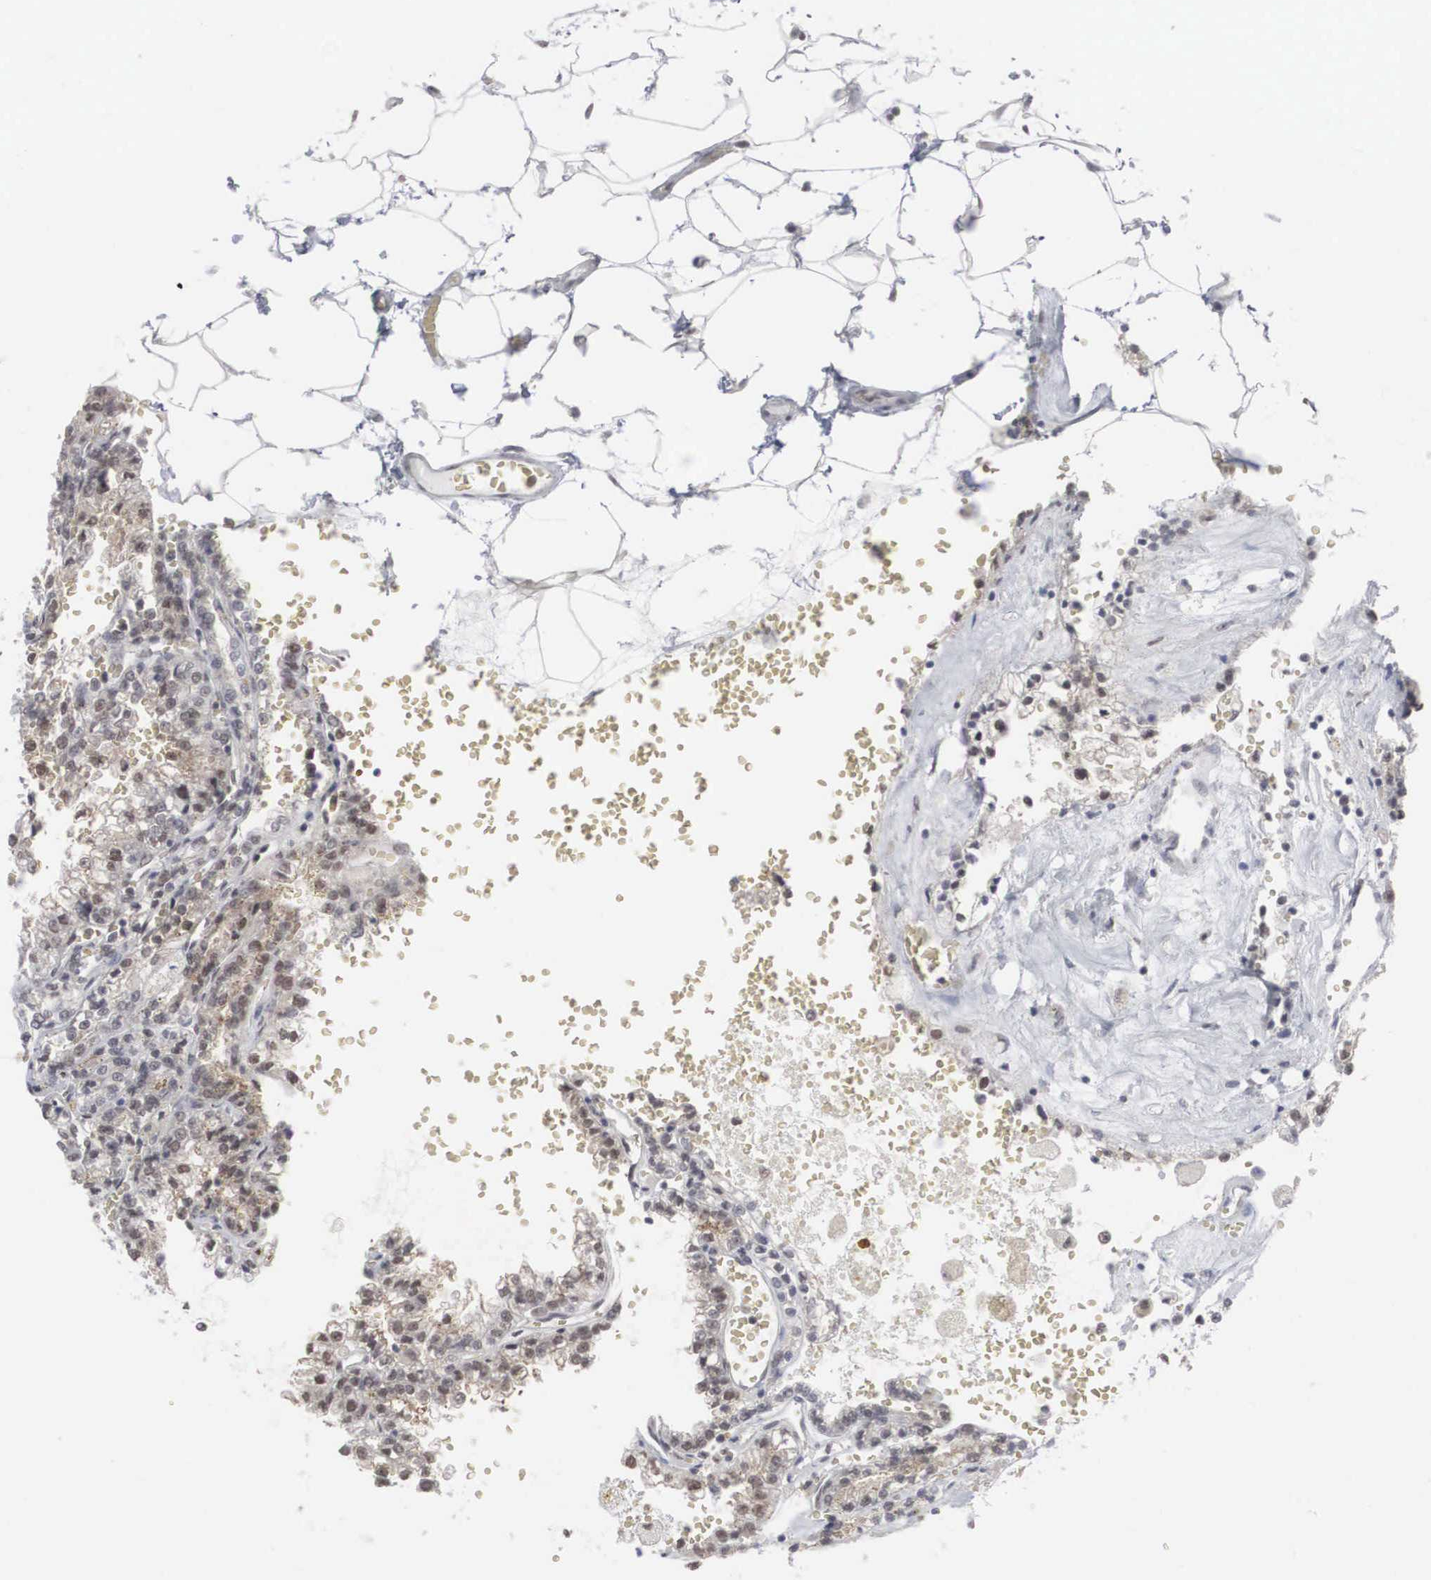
{"staining": {"intensity": "weak", "quantity": "25%-75%", "location": "nuclear"}, "tissue": "renal cancer", "cell_type": "Tumor cells", "image_type": "cancer", "snomed": [{"axis": "morphology", "description": "Adenocarcinoma, NOS"}, {"axis": "topography", "description": "Kidney"}], "caption": "Renal cancer stained for a protein (brown) demonstrates weak nuclear positive staining in approximately 25%-75% of tumor cells.", "gene": "AUTS2", "patient": {"sex": "female", "age": 56}}